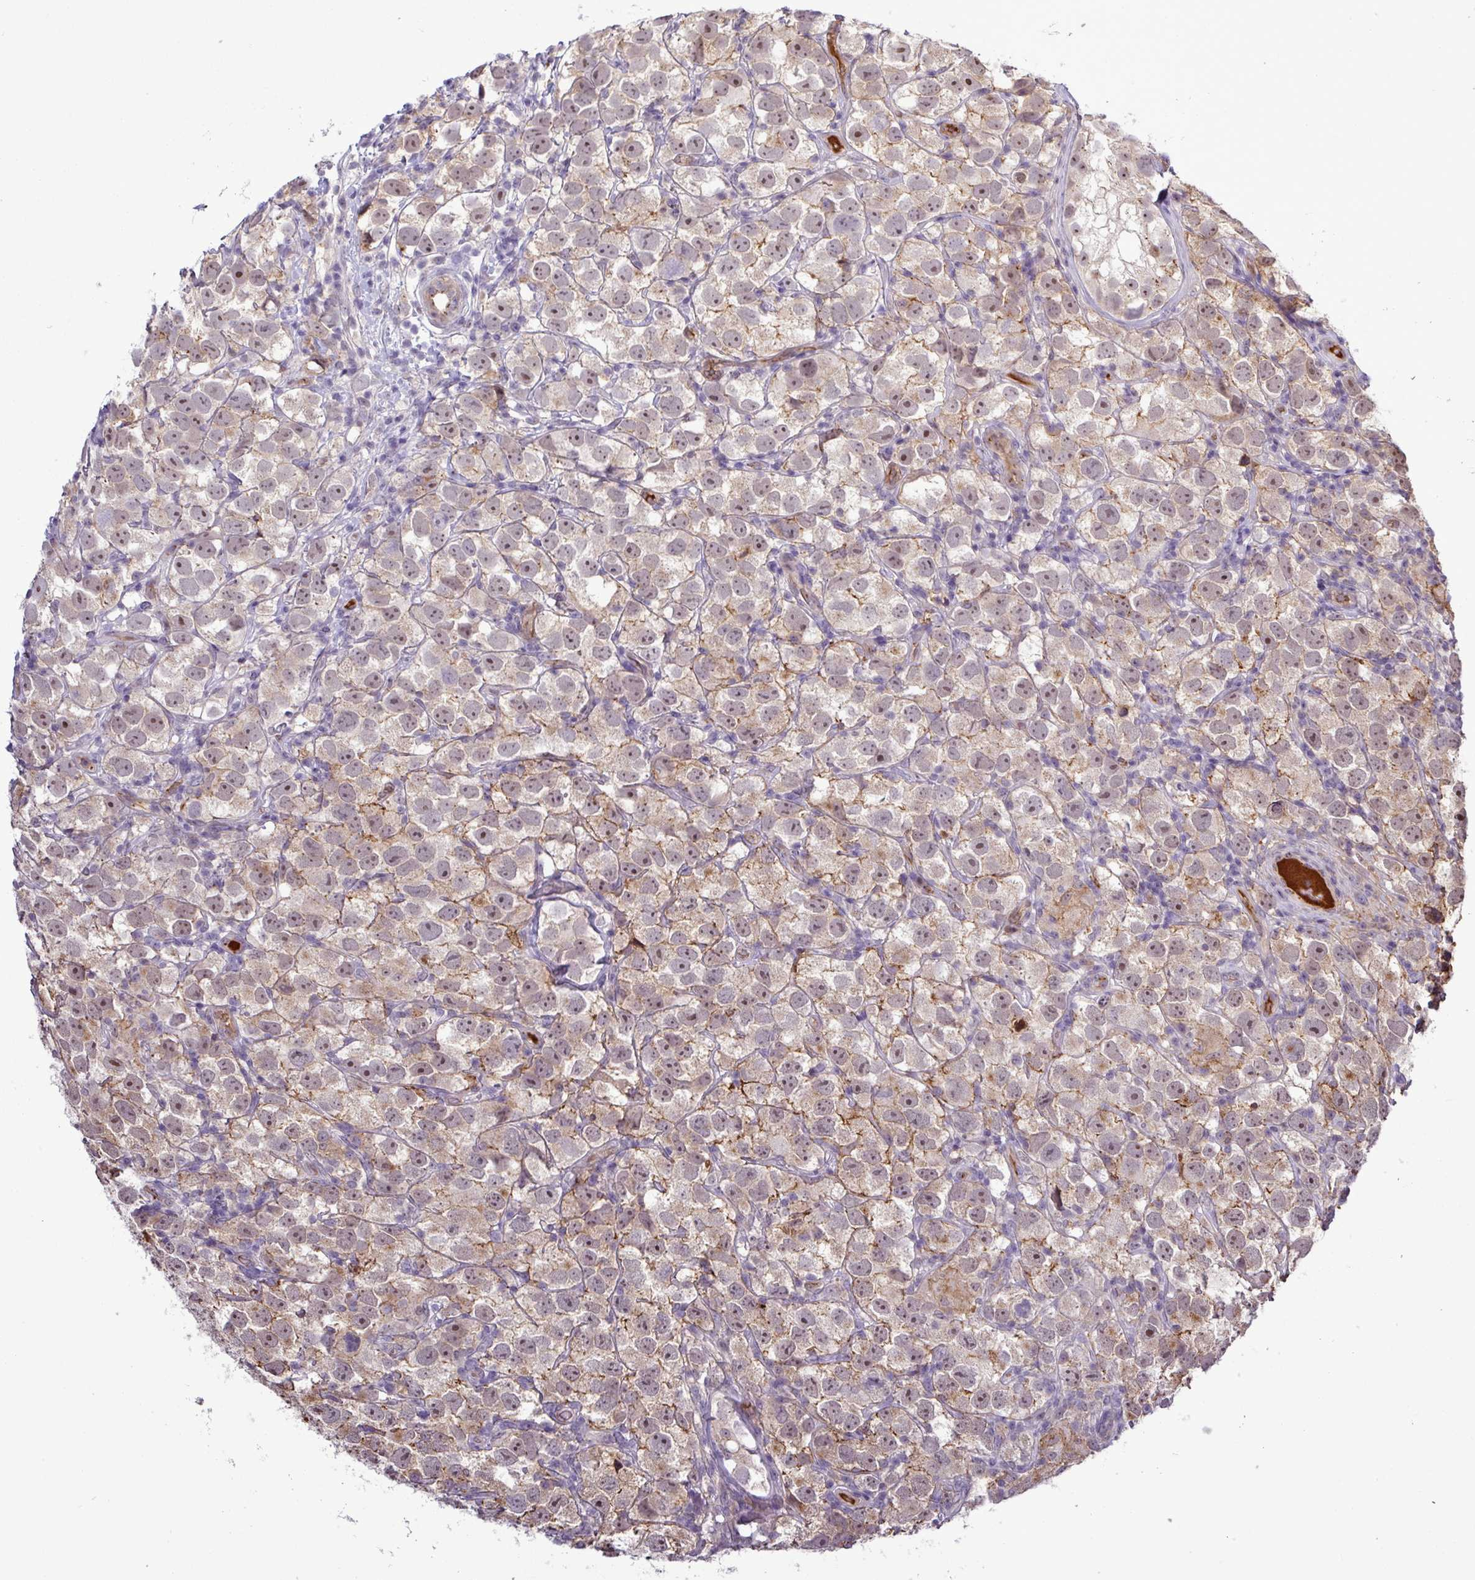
{"staining": {"intensity": "moderate", "quantity": "25%-75%", "location": "cytoplasmic/membranous,nuclear"}, "tissue": "testis cancer", "cell_type": "Tumor cells", "image_type": "cancer", "snomed": [{"axis": "morphology", "description": "Seminoma, NOS"}, {"axis": "topography", "description": "Testis"}], "caption": "An immunohistochemistry (IHC) photomicrograph of tumor tissue is shown. Protein staining in brown highlights moderate cytoplasmic/membranous and nuclear positivity in testis cancer within tumor cells.", "gene": "PCDH1", "patient": {"sex": "male", "age": 26}}